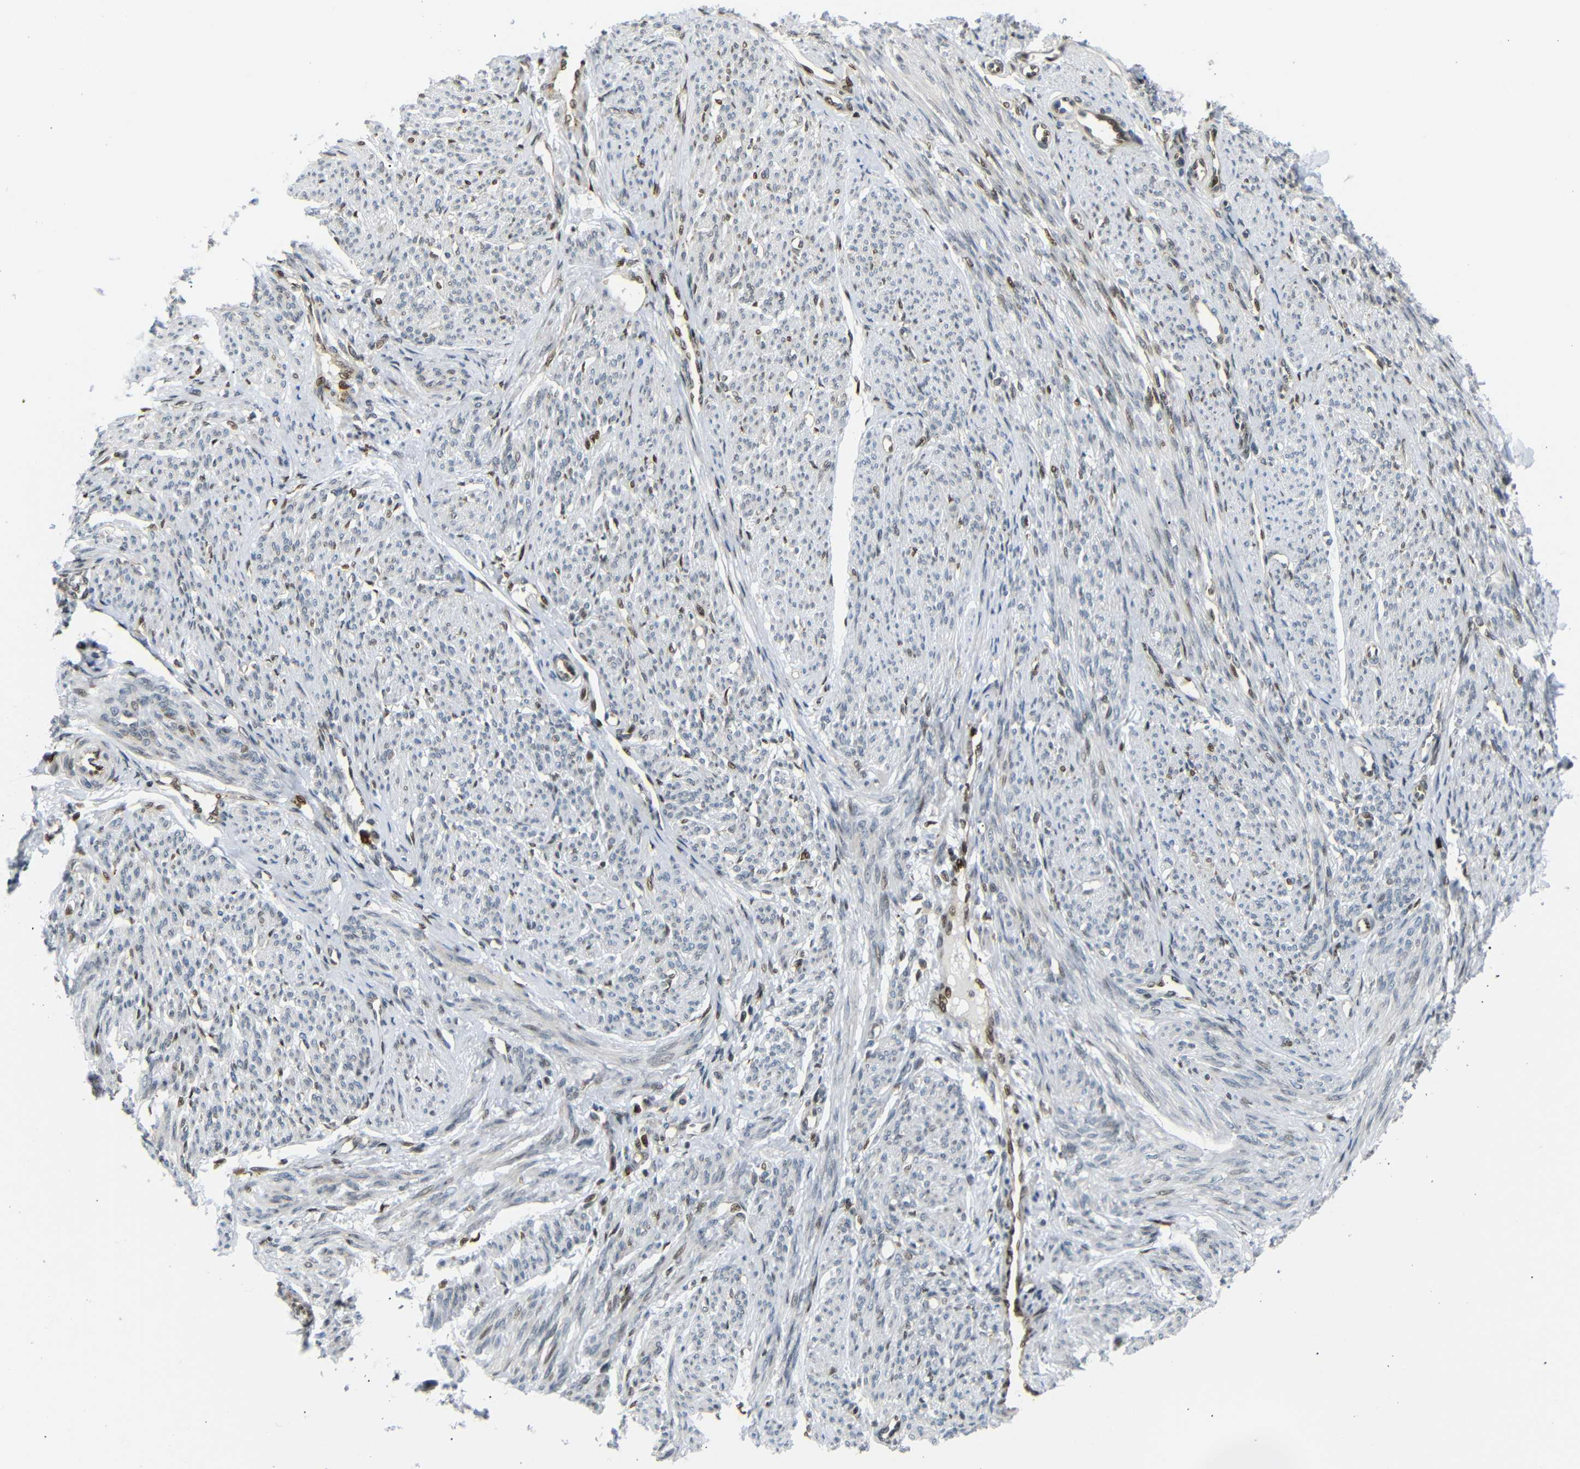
{"staining": {"intensity": "weak", "quantity": "<25%", "location": "cytoplasmic/membranous,nuclear"}, "tissue": "smooth muscle", "cell_type": "Smooth muscle cells", "image_type": "normal", "snomed": [{"axis": "morphology", "description": "Normal tissue, NOS"}, {"axis": "topography", "description": "Smooth muscle"}], "caption": "DAB (3,3'-diaminobenzidine) immunohistochemical staining of benign human smooth muscle shows no significant staining in smooth muscle cells.", "gene": "SPCS2", "patient": {"sex": "female", "age": 65}}